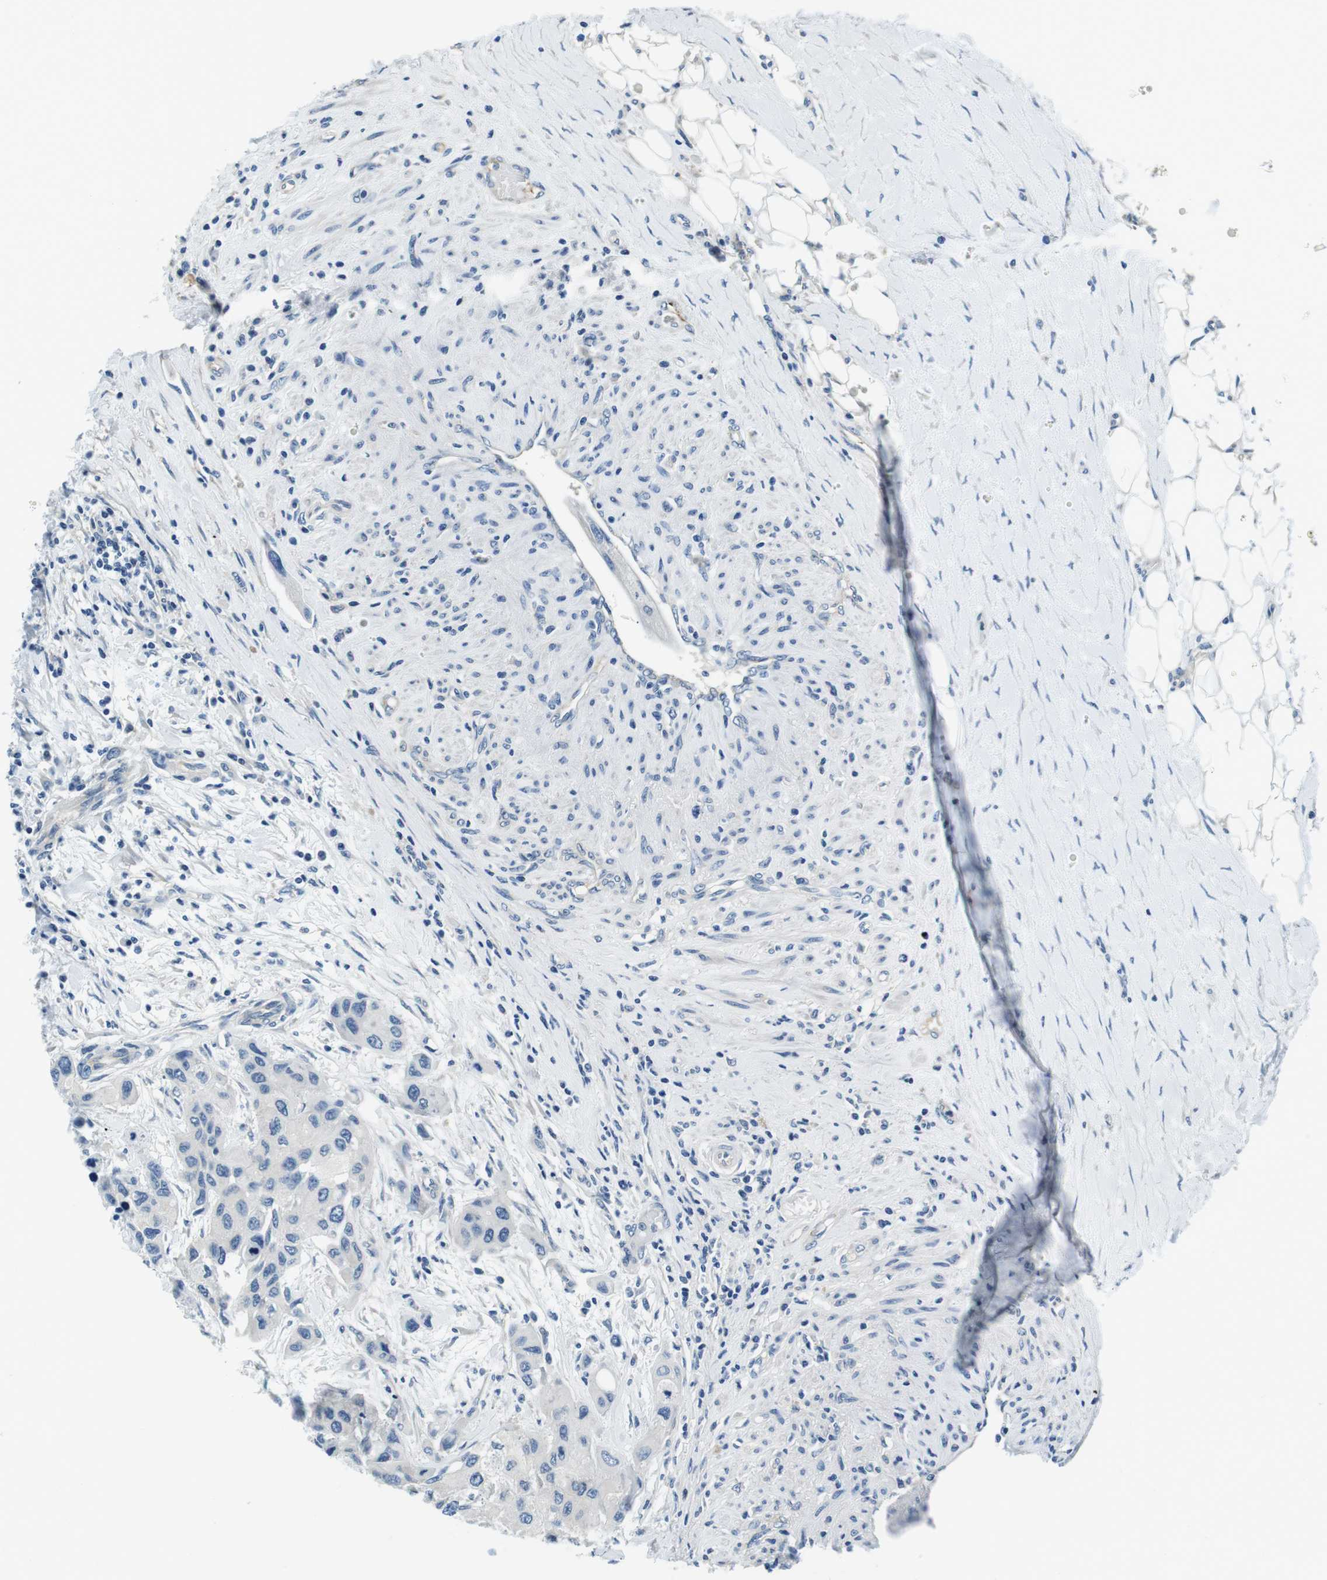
{"staining": {"intensity": "negative", "quantity": "none", "location": "none"}, "tissue": "urothelial cancer", "cell_type": "Tumor cells", "image_type": "cancer", "snomed": [{"axis": "morphology", "description": "Urothelial carcinoma, High grade"}, {"axis": "topography", "description": "Urinary bladder"}], "caption": "High magnification brightfield microscopy of urothelial carcinoma (high-grade) stained with DAB (brown) and counterstained with hematoxylin (blue): tumor cells show no significant positivity.", "gene": "KCNJ5", "patient": {"sex": "female", "age": 56}}